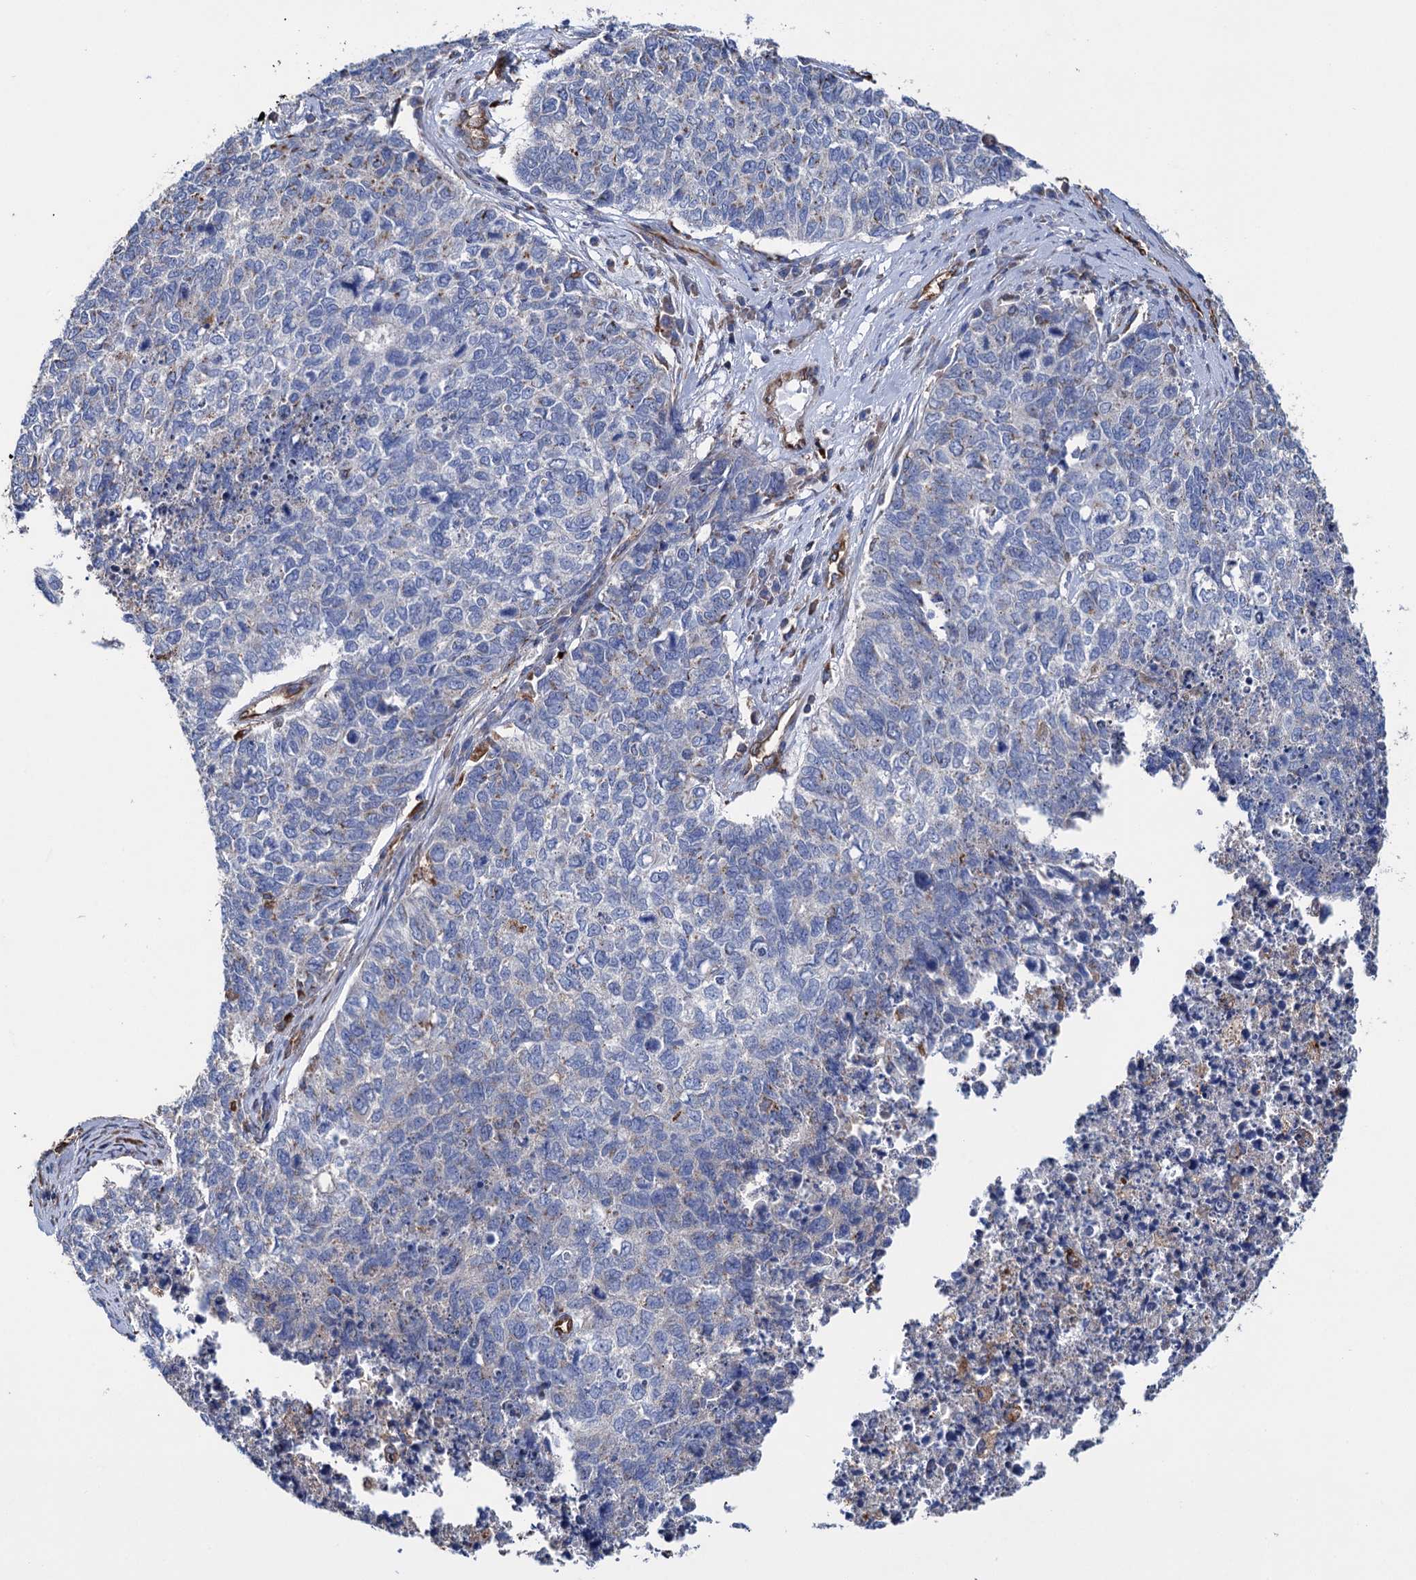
{"staining": {"intensity": "negative", "quantity": "none", "location": "none"}, "tissue": "cervical cancer", "cell_type": "Tumor cells", "image_type": "cancer", "snomed": [{"axis": "morphology", "description": "Squamous cell carcinoma, NOS"}, {"axis": "topography", "description": "Cervix"}], "caption": "Immunohistochemistry (IHC) photomicrograph of cervical cancer (squamous cell carcinoma) stained for a protein (brown), which shows no expression in tumor cells.", "gene": "SCPEP1", "patient": {"sex": "female", "age": 63}}